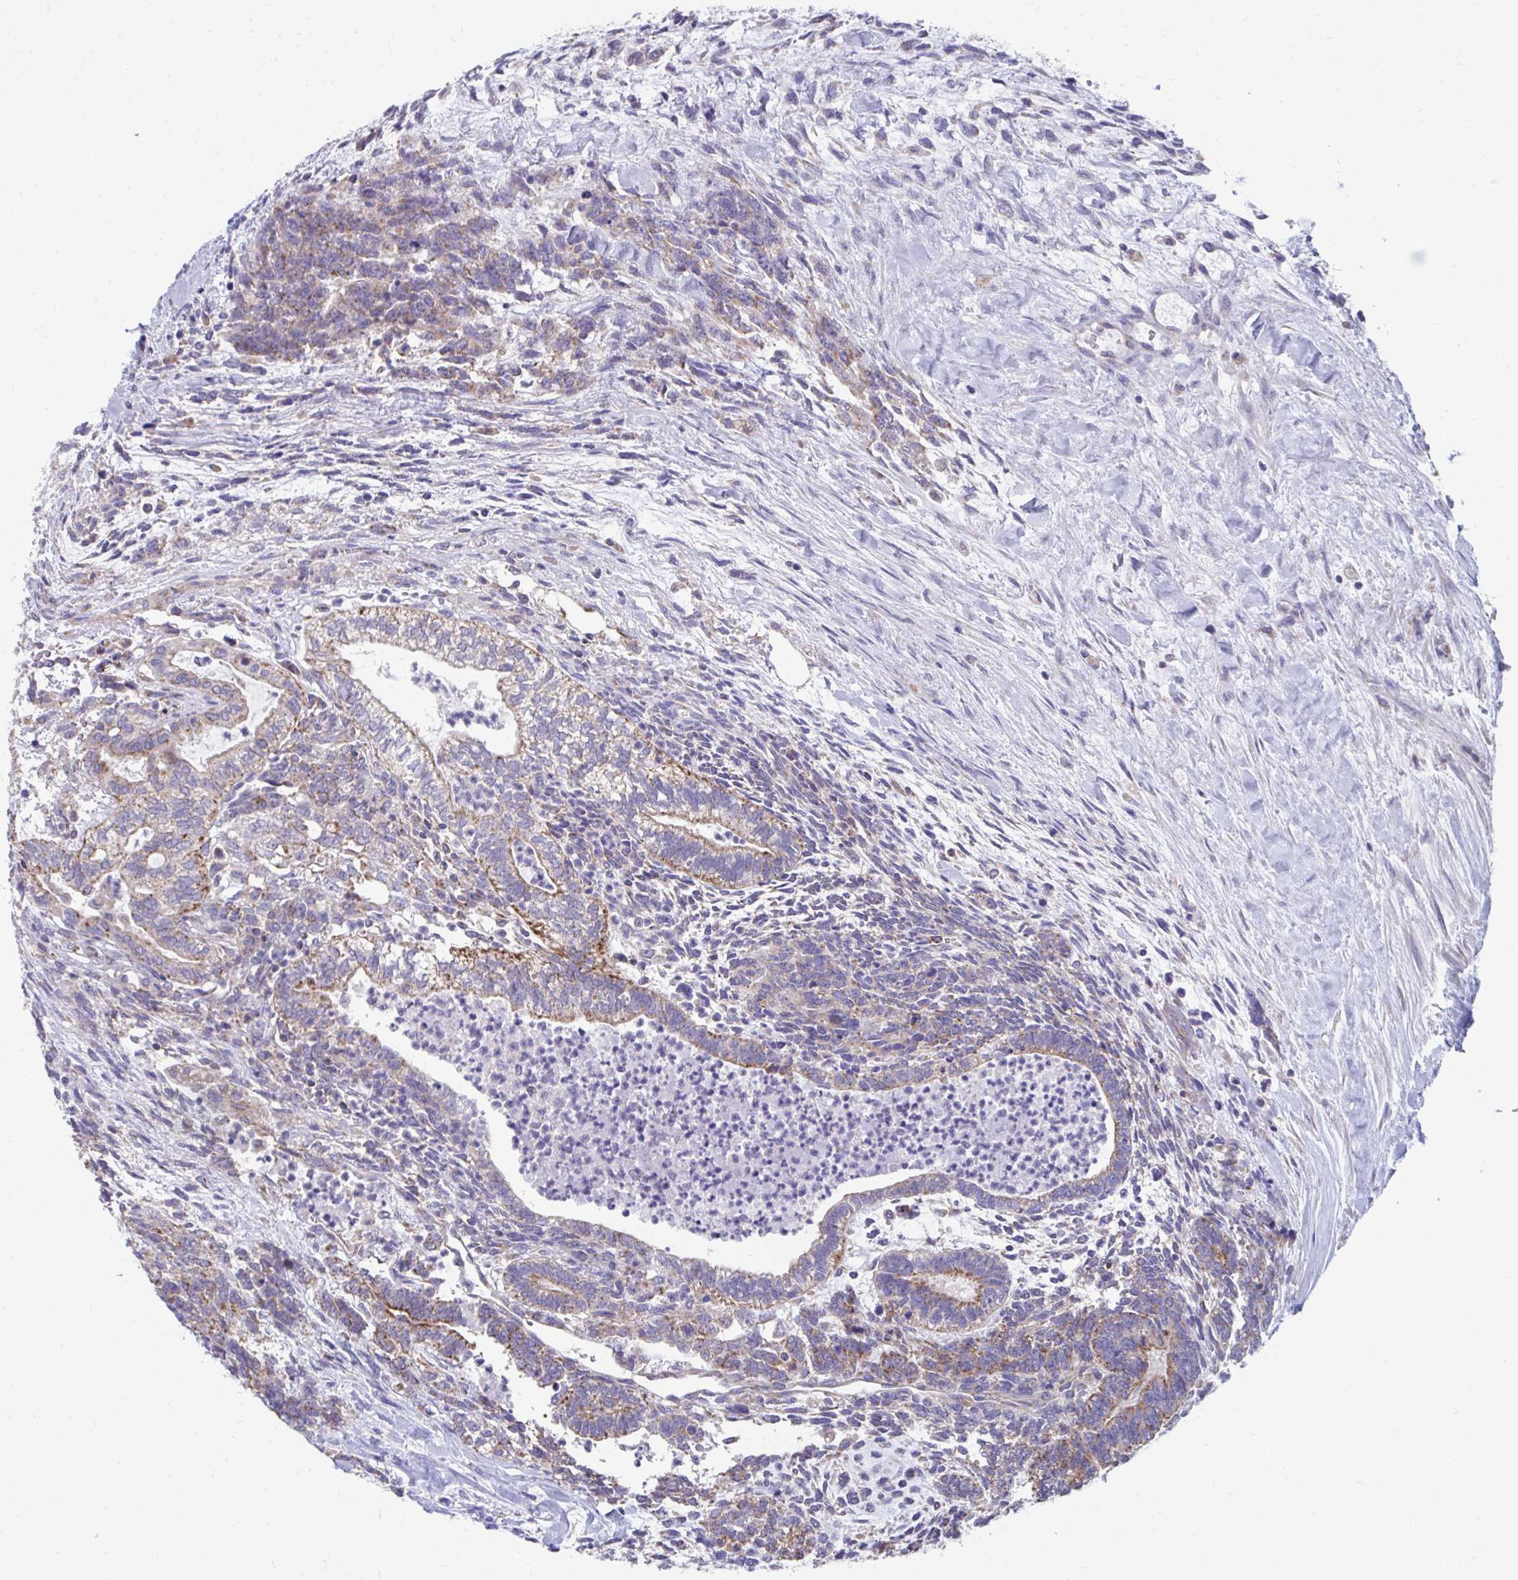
{"staining": {"intensity": "moderate", "quantity": "25%-75%", "location": "cytoplasmic/membranous"}, "tissue": "testis cancer", "cell_type": "Tumor cells", "image_type": "cancer", "snomed": [{"axis": "morphology", "description": "Carcinoma, Embryonal, NOS"}, {"axis": "topography", "description": "Testis"}], "caption": "This histopathology image demonstrates testis cancer (embryonal carcinoma) stained with immunohistochemistry (IHC) to label a protein in brown. The cytoplasmic/membranous of tumor cells show moderate positivity for the protein. Nuclei are counter-stained blue.", "gene": "LINGO4", "patient": {"sex": "male", "age": 23}}